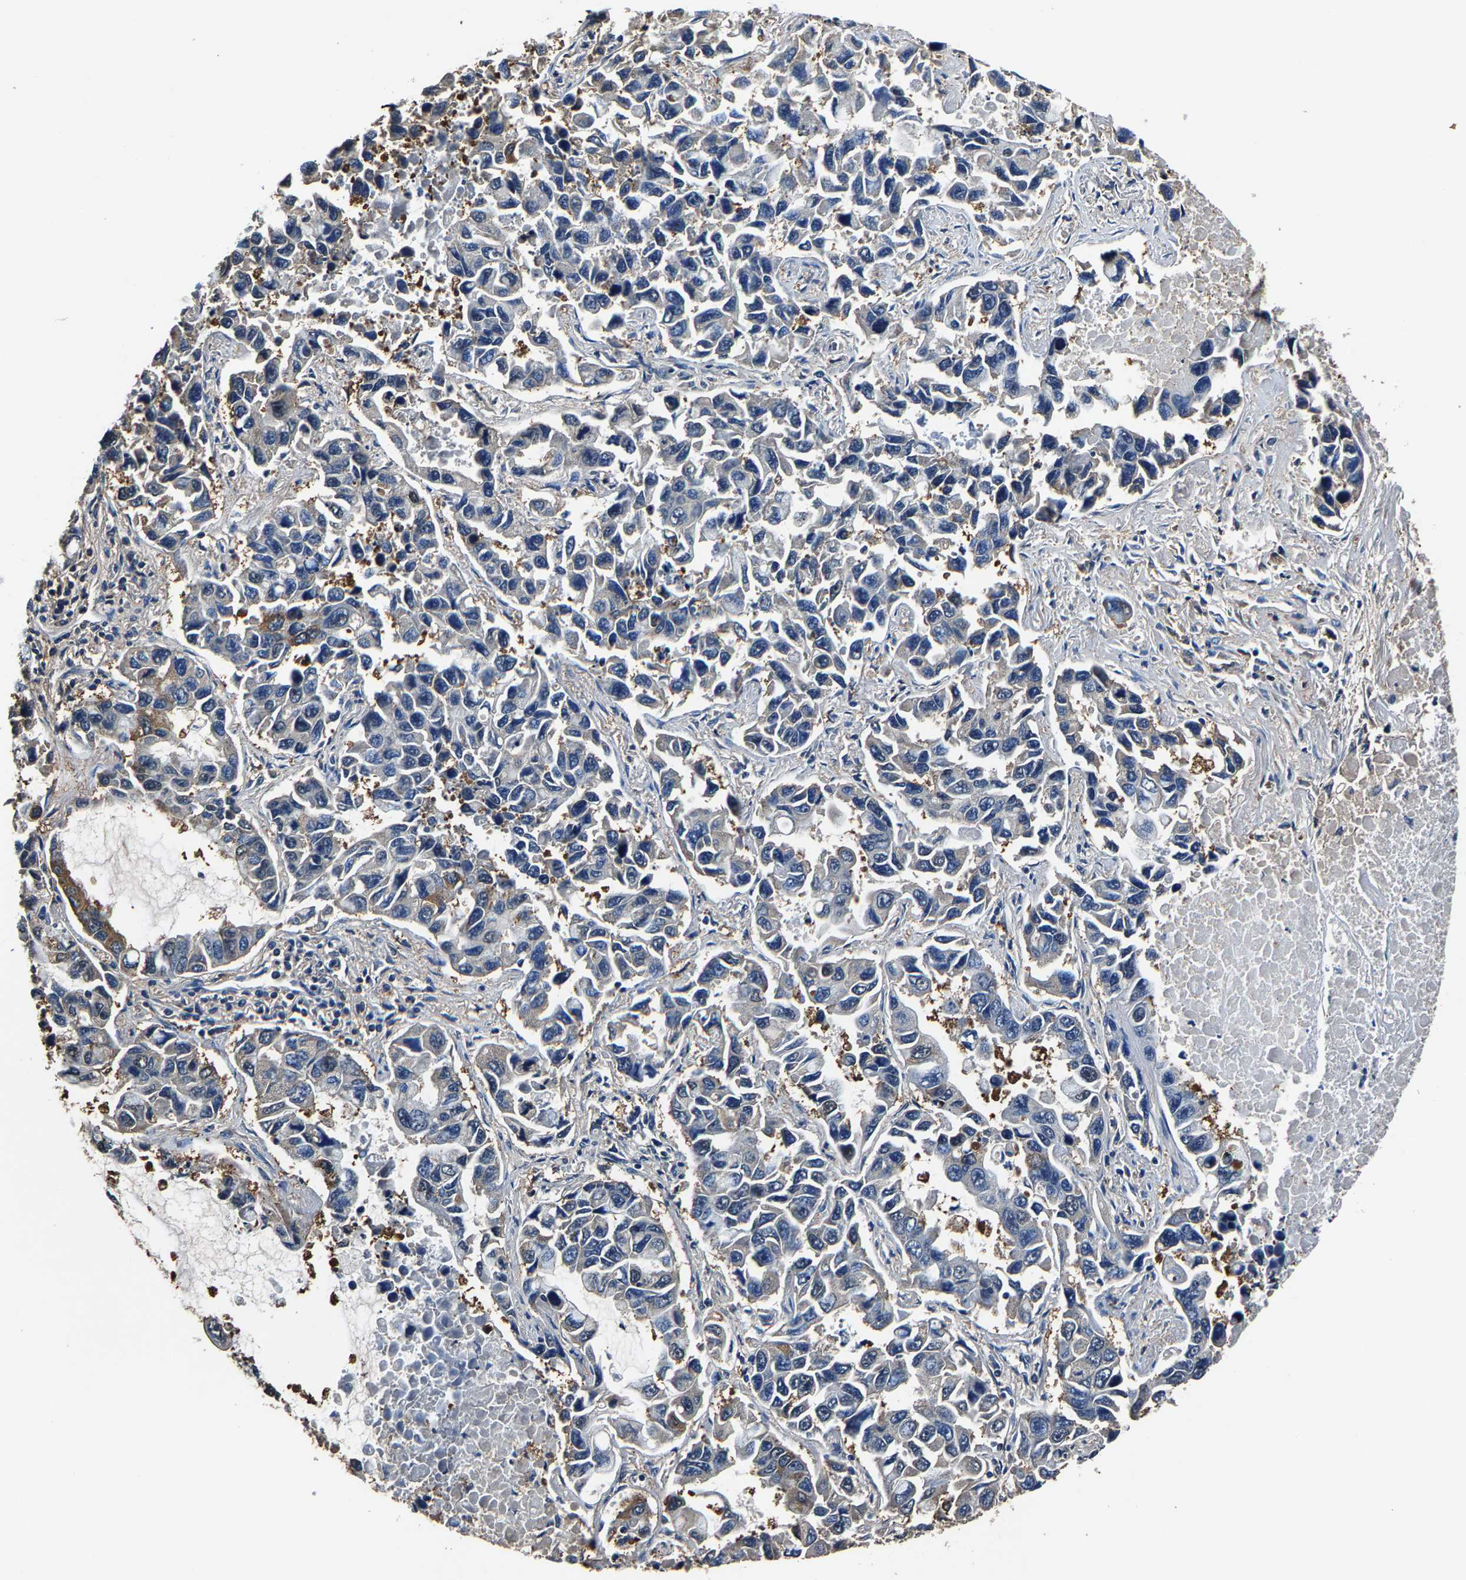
{"staining": {"intensity": "negative", "quantity": "none", "location": "none"}, "tissue": "lung cancer", "cell_type": "Tumor cells", "image_type": "cancer", "snomed": [{"axis": "morphology", "description": "Adenocarcinoma, NOS"}, {"axis": "topography", "description": "Lung"}], "caption": "High power microscopy image of an immunohistochemistry (IHC) micrograph of adenocarcinoma (lung), revealing no significant positivity in tumor cells.", "gene": "ALDOB", "patient": {"sex": "male", "age": 64}}